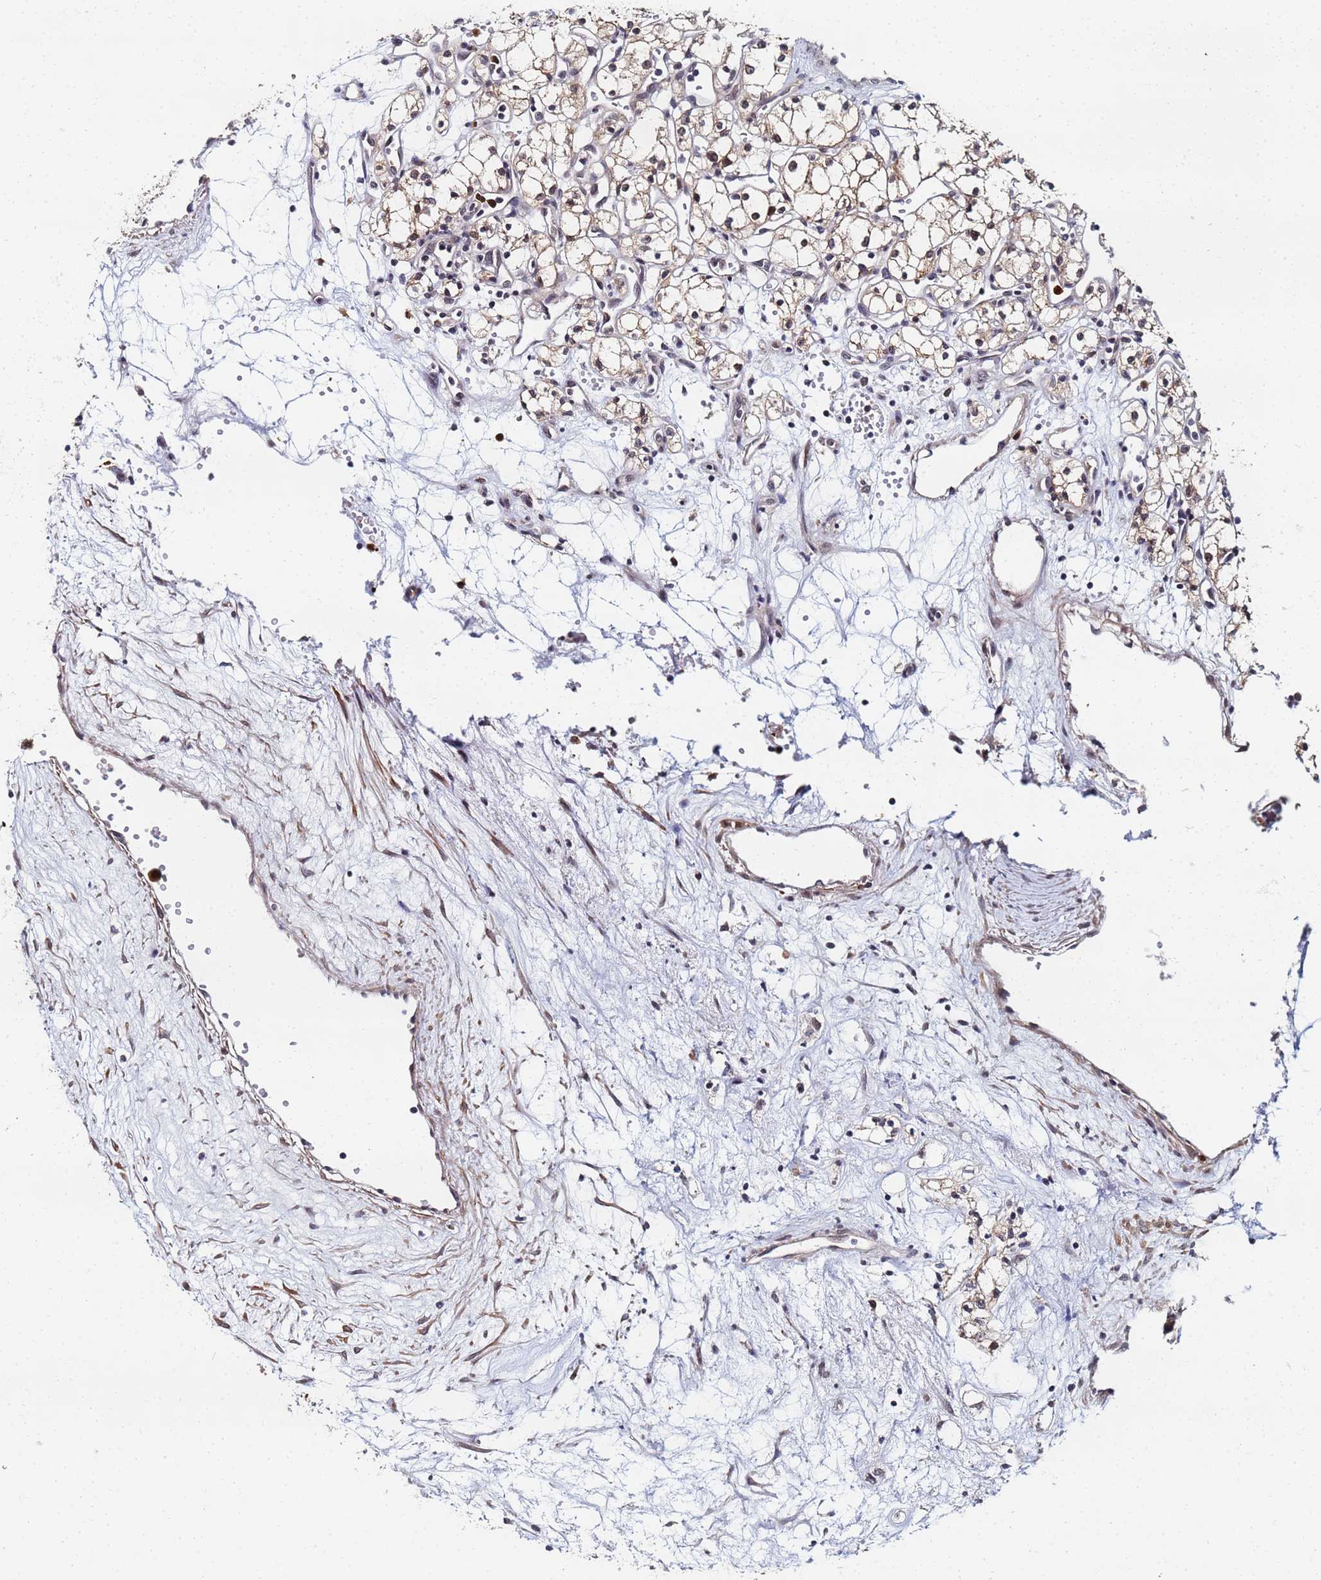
{"staining": {"intensity": "weak", "quantity": ">75%", "location": "cytoplasmic/membranous"}, "tissue": "renal cancer", "cell_type": "Tumor cells", "image_type": "cancer", "snomed": [{"axis": "morphology", "description": "Adenocarcinoma, NOS"}, {"axis": "topography", "description": "Kidney"}], "caption": "Renal adenocarcinoma was stained to show a protein in brown. There is low levels of weak cytoplasmic/membranous staining in about >75% of tumor cells.", "gene": "MTCL1", "patient": {"sex": "male", "age": 59}}